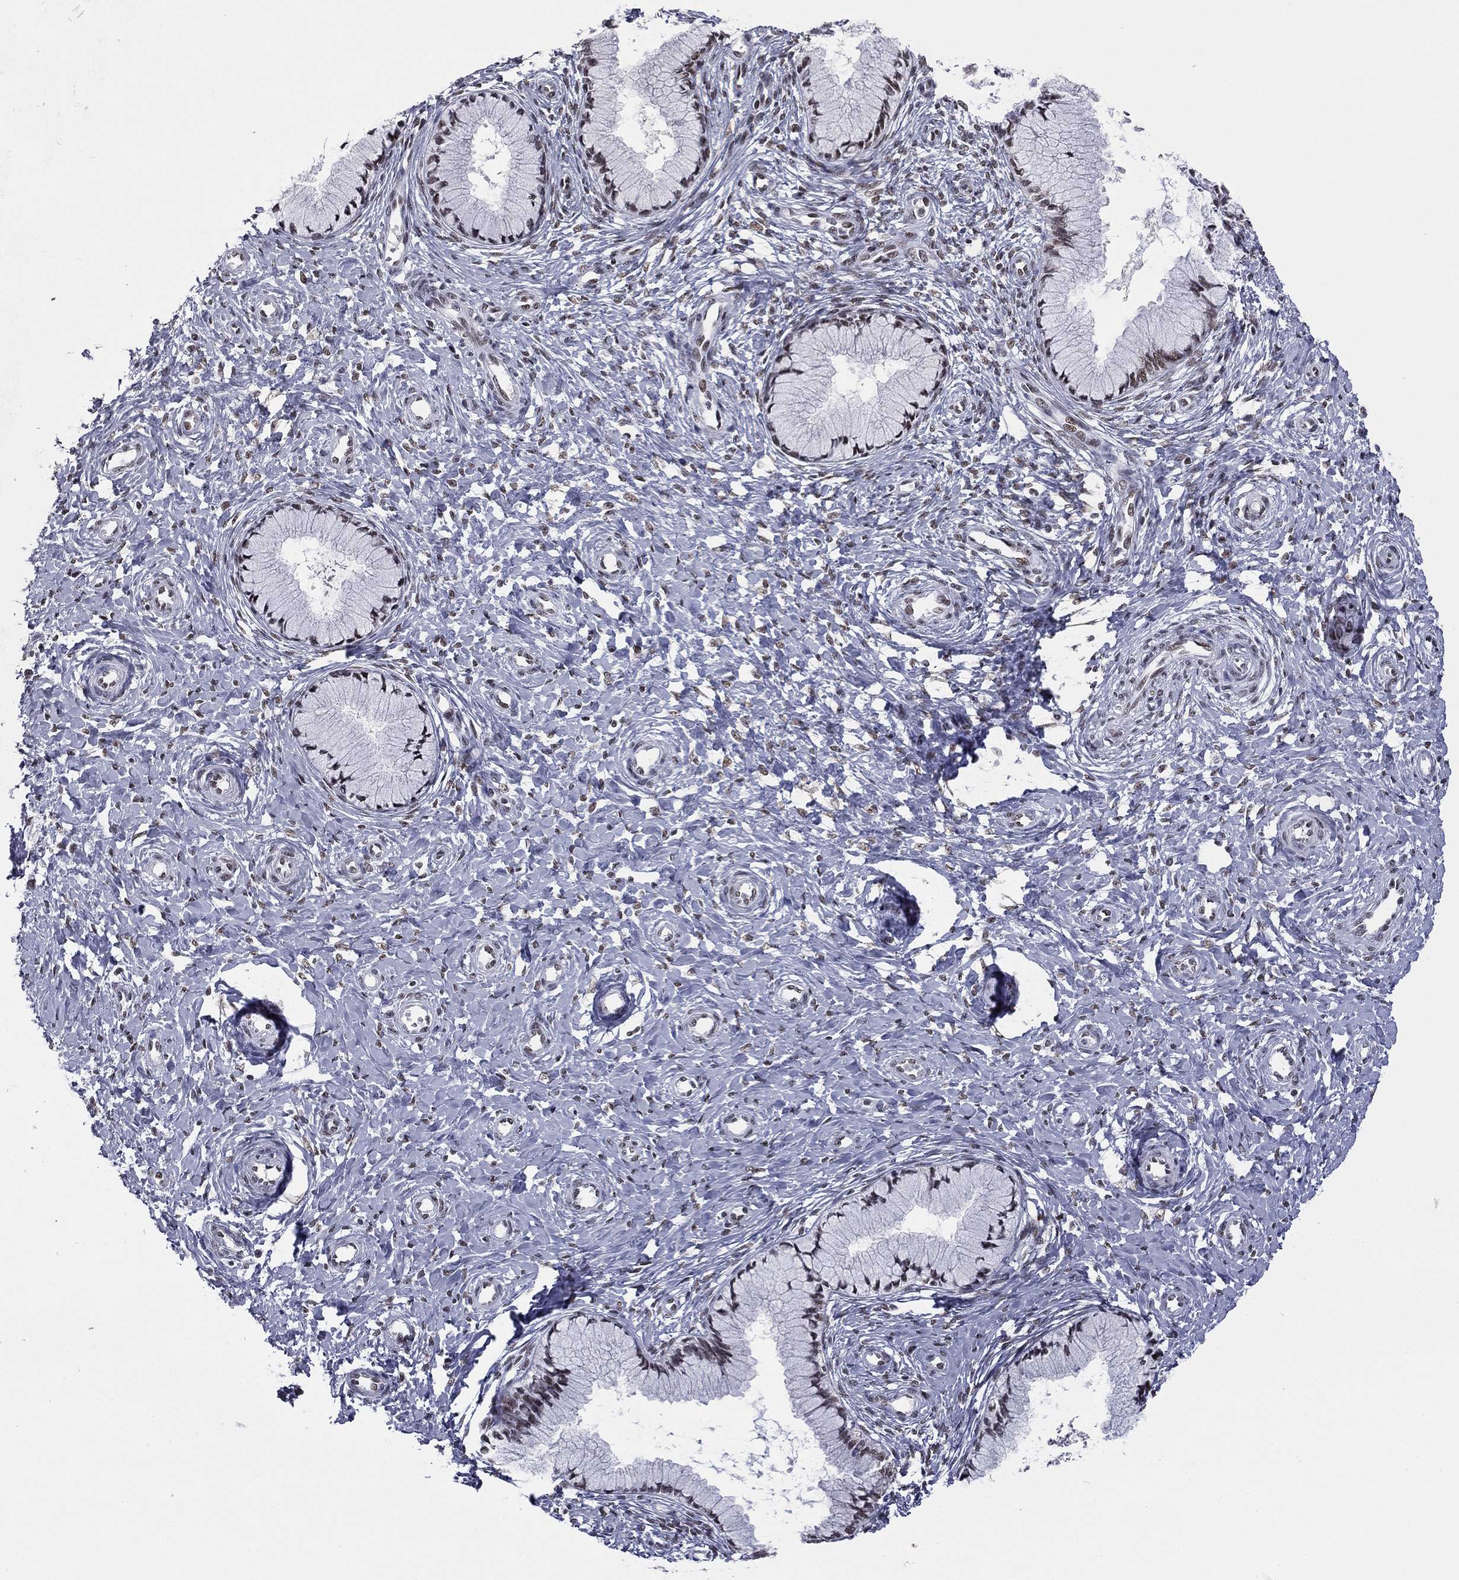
{"staining": {"intensity": "moderate", "quantity": "25%-75%", "location": "nuclear"}, "tissue": "cervix", "cell_type": "Glandular cells", "image_type": "normal", "snomed": [{"axis": "morphology", "description": "Normal tissue, NOS"}, {"axis": "topography", "description": "Cervix"}], "caption": "Glandular cells reveal medium levels of moderate nuclear staining in approximately 25%-75% of cells in benign human cervix. The staining was performed using DAB, with brown indicating positive protein expression. Nuclei are stained blue with hematoxylin.", "gene": "ETV5", "patient": {"sex": "female", "age": 37}}